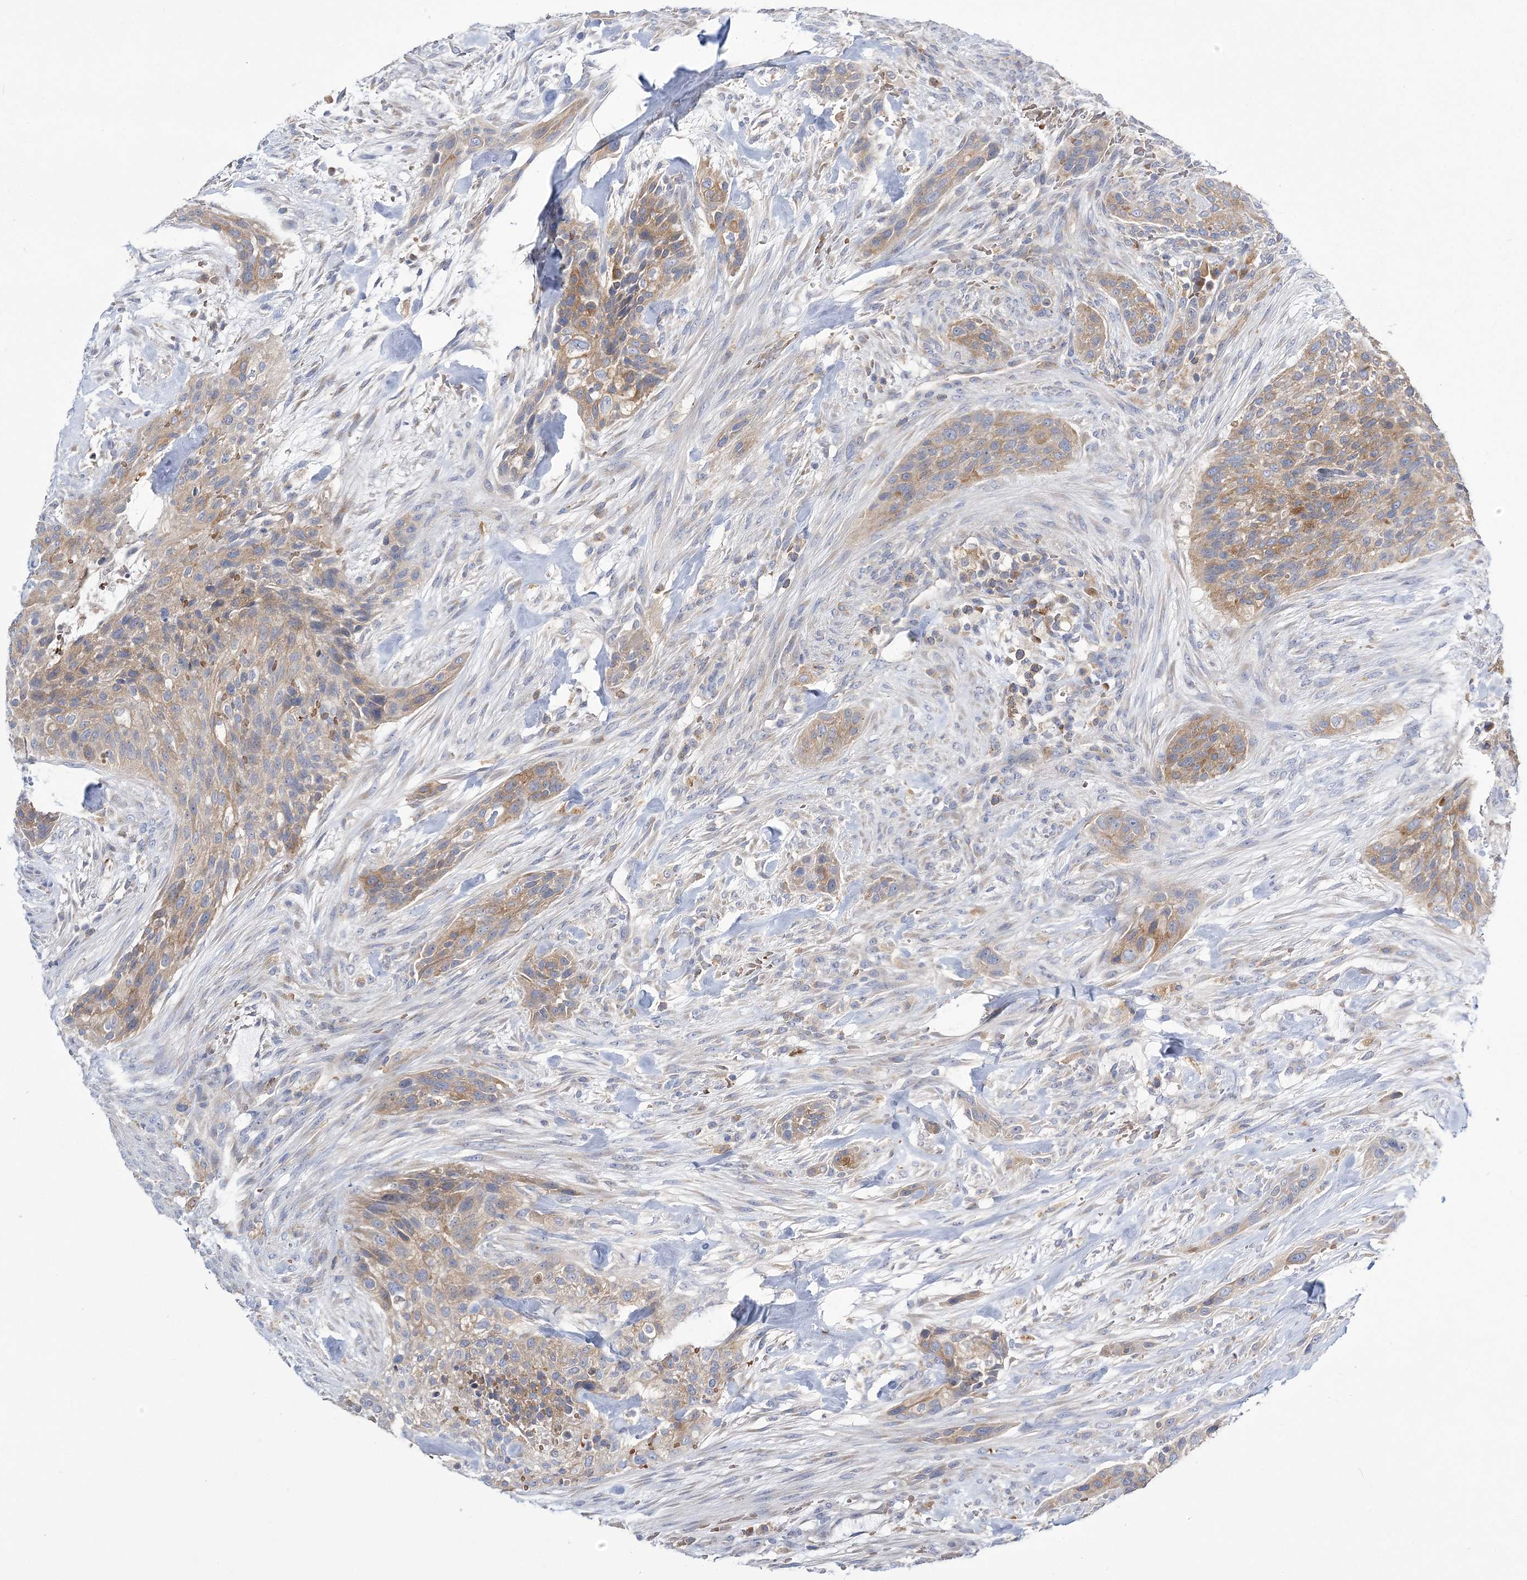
{"staining": {"intensity": "weak", "quantity": ">75%", "location": "cytoplasmic/membranous"}, "tissue": "urothelial cancer", "cell_type": "Tumor cells", "image_type": "cancer", "snomed": [{"axis": "morphology", "description": "Urothelial carcinoma, High grade"}, {"axis": "topography", "description": "Urinary bladder"}], "caption": "This is an image of immunohistochemistry (IHC) staining of urothelial cancer, which shows weak expression in the cytoplasmic/membranous of tumor cells.", "gene": "ATP11B", "patient": {"sex": "male", "age": 35}}